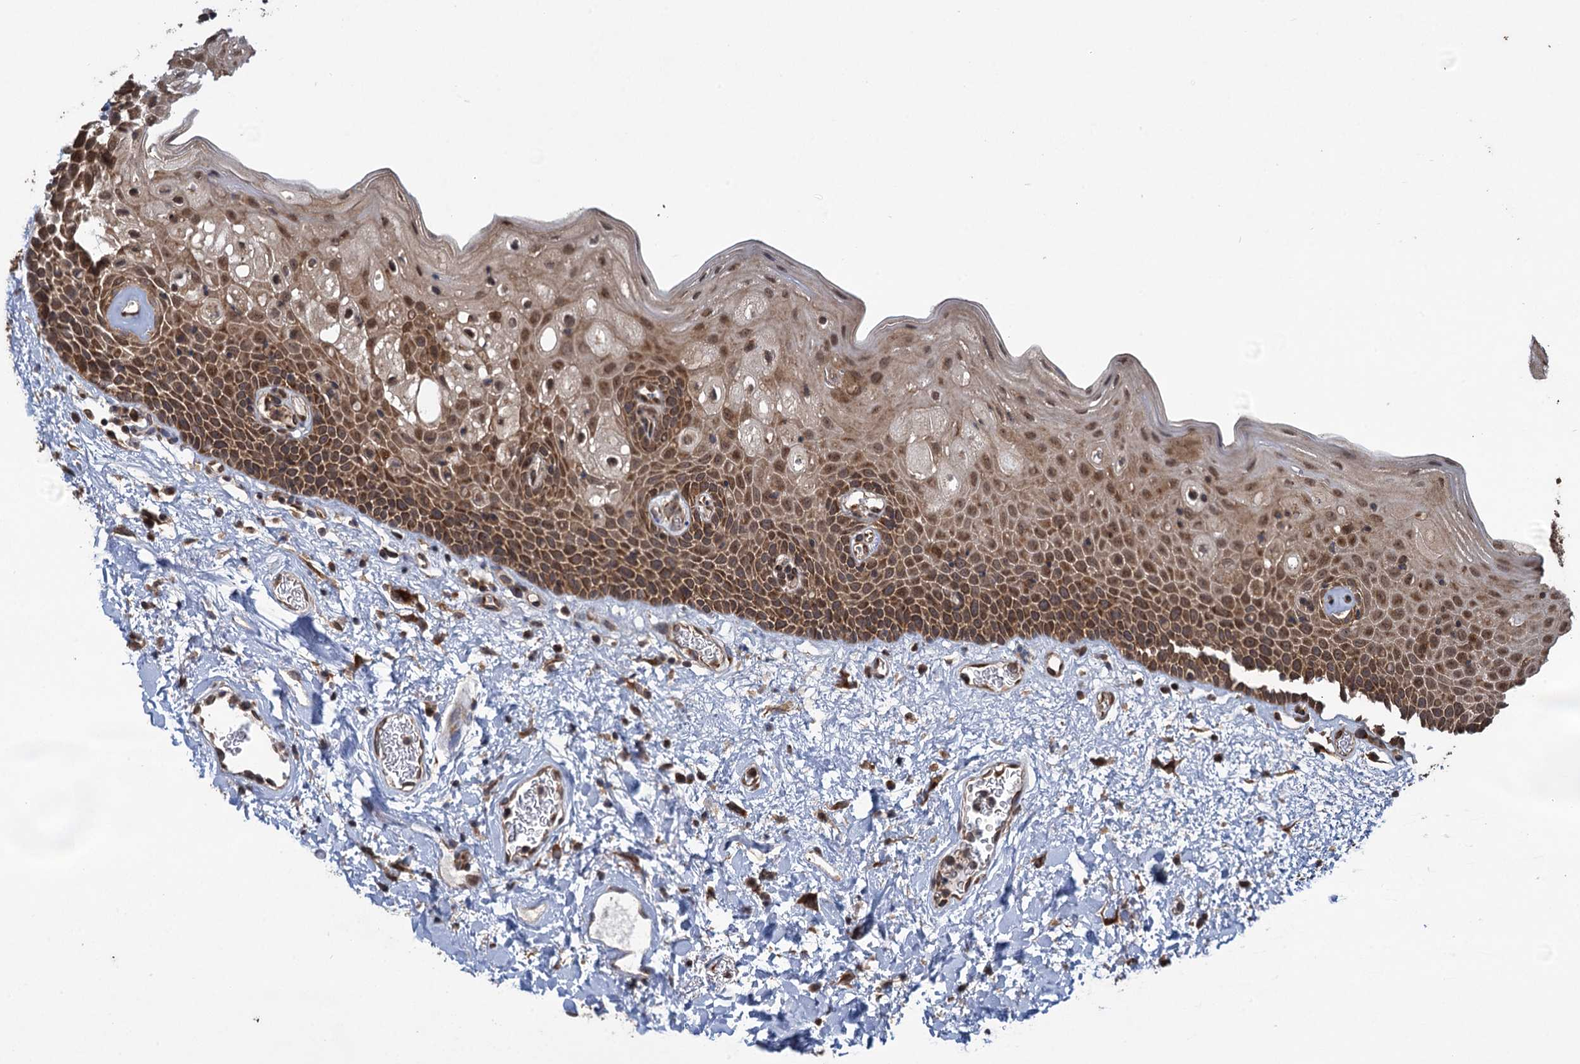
{"staining": {"intensity": "moderate", "quantity": ">75%", "location": "cytoplasmic/membranous,nuclear"}, "tissue": "oral mucosa", "cell_type": "Squamous epithelial cells", "image_type": "normal", "snomed": [{"axis": "morphology", "description": "Normal tissue, NOS"}, {"axis": "topography", "description": "Oral tissue"}], "caption": "Immunohistochemistry staining of normal oral mucosa, which demonstrates medium levels of moderate cytoplasmic/membranous,nuclear positivity in about >75% of squamous epithelial cells indicating moderate cytoplasmic/membranous,nuclear protein expression. The staining was performed using DAB (3,3'-diaminobenzidine) (brown) for protein detection and nuclei were counterstained in hematoxylin (blue).", "gene": "HAUS1", "patient": {"sex": "male", "age": 74}}